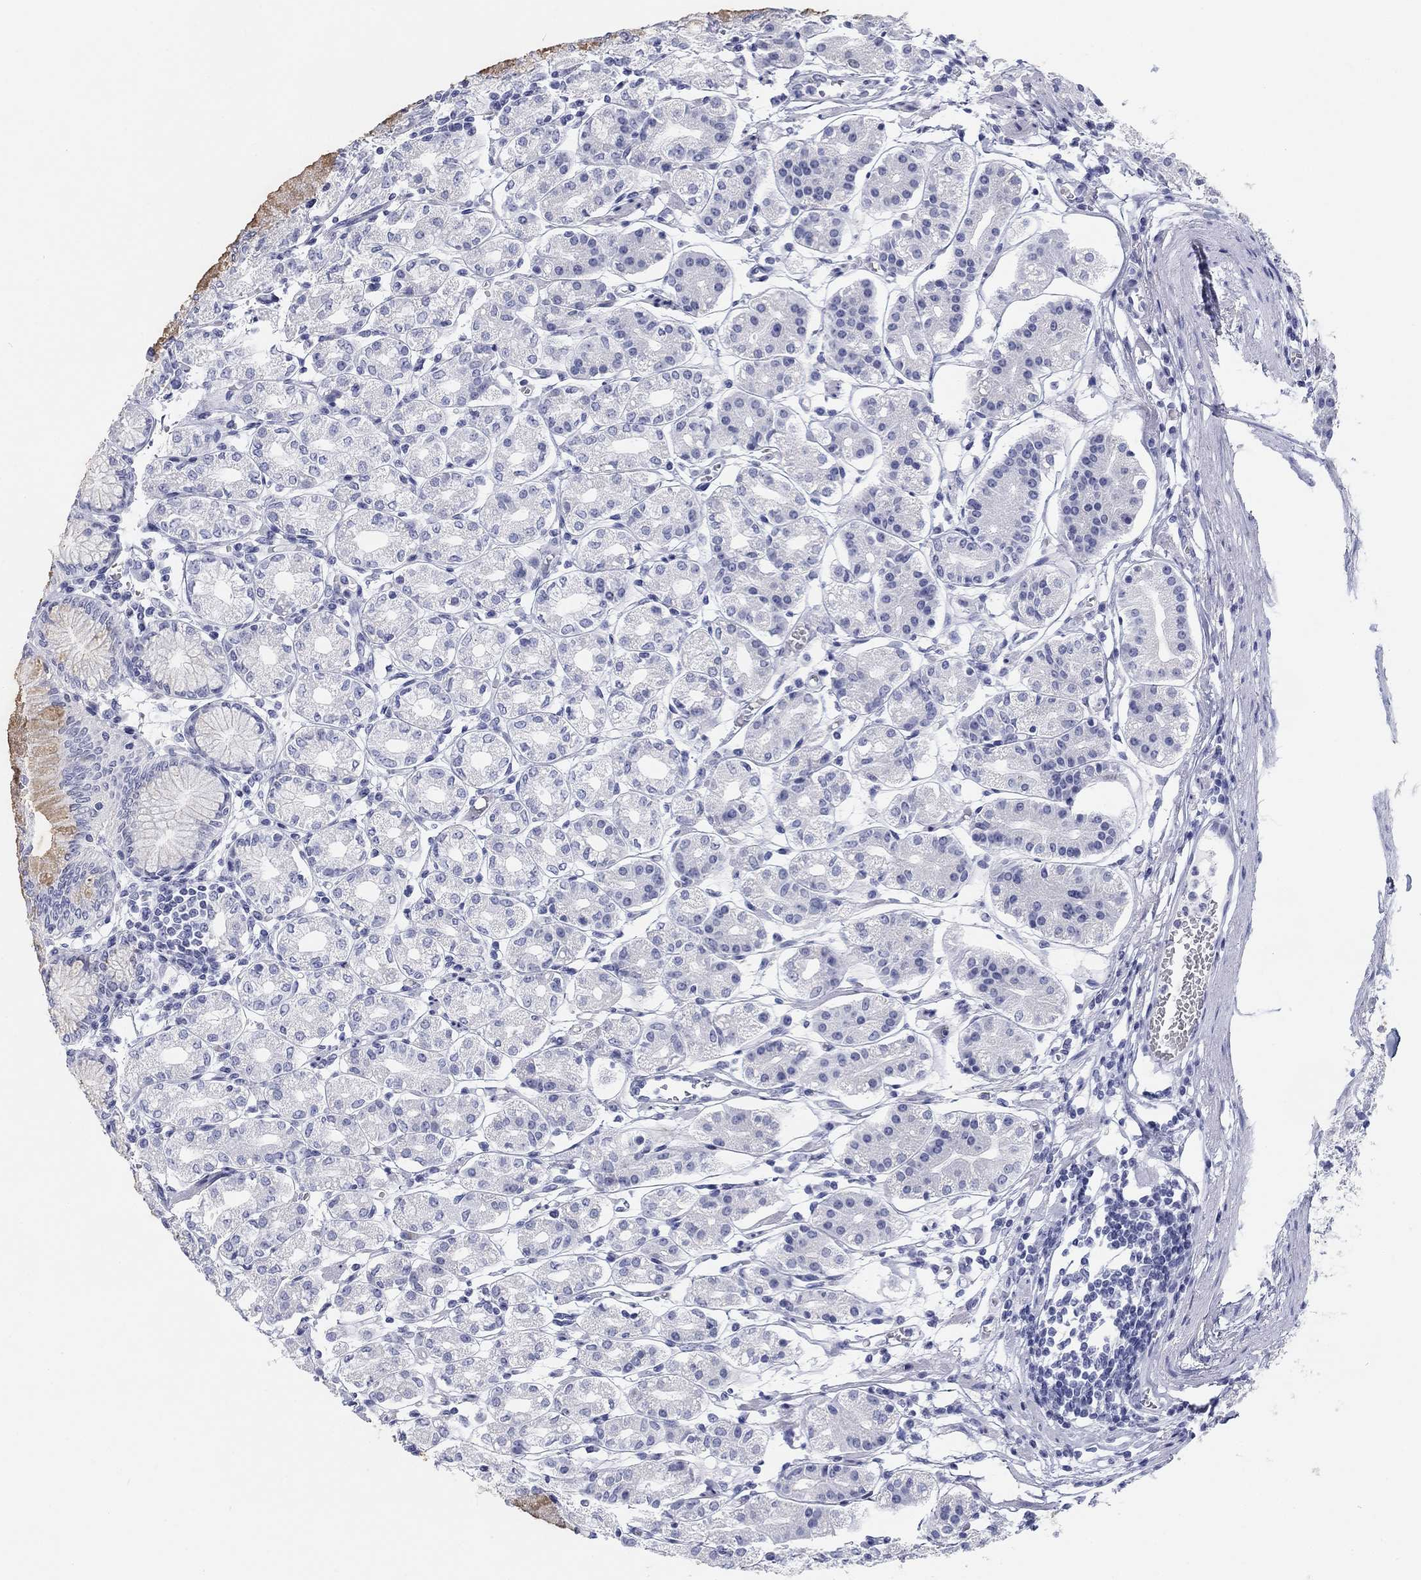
{"staining": {"intensity": "weak", "quantity": "<25%", "location": "cytoplasmic/membranous"}, "tissue": "stomach", "cell_type": "Glandular cells", "image_type": "normal", "snomed": [{"axis": "morphology", "description": "Normal tissue, NOS"}, {"axis": "topography", "description": "Skeletal muscle"}, {"axis": "topography", "description": "Stomach"}], "caption": "DAB immunohistochemical staining of normal human stomach shows no significant staining in glandular cells.", "gene": "CALB1", "patient": {"sex": "female", "age": 57}}